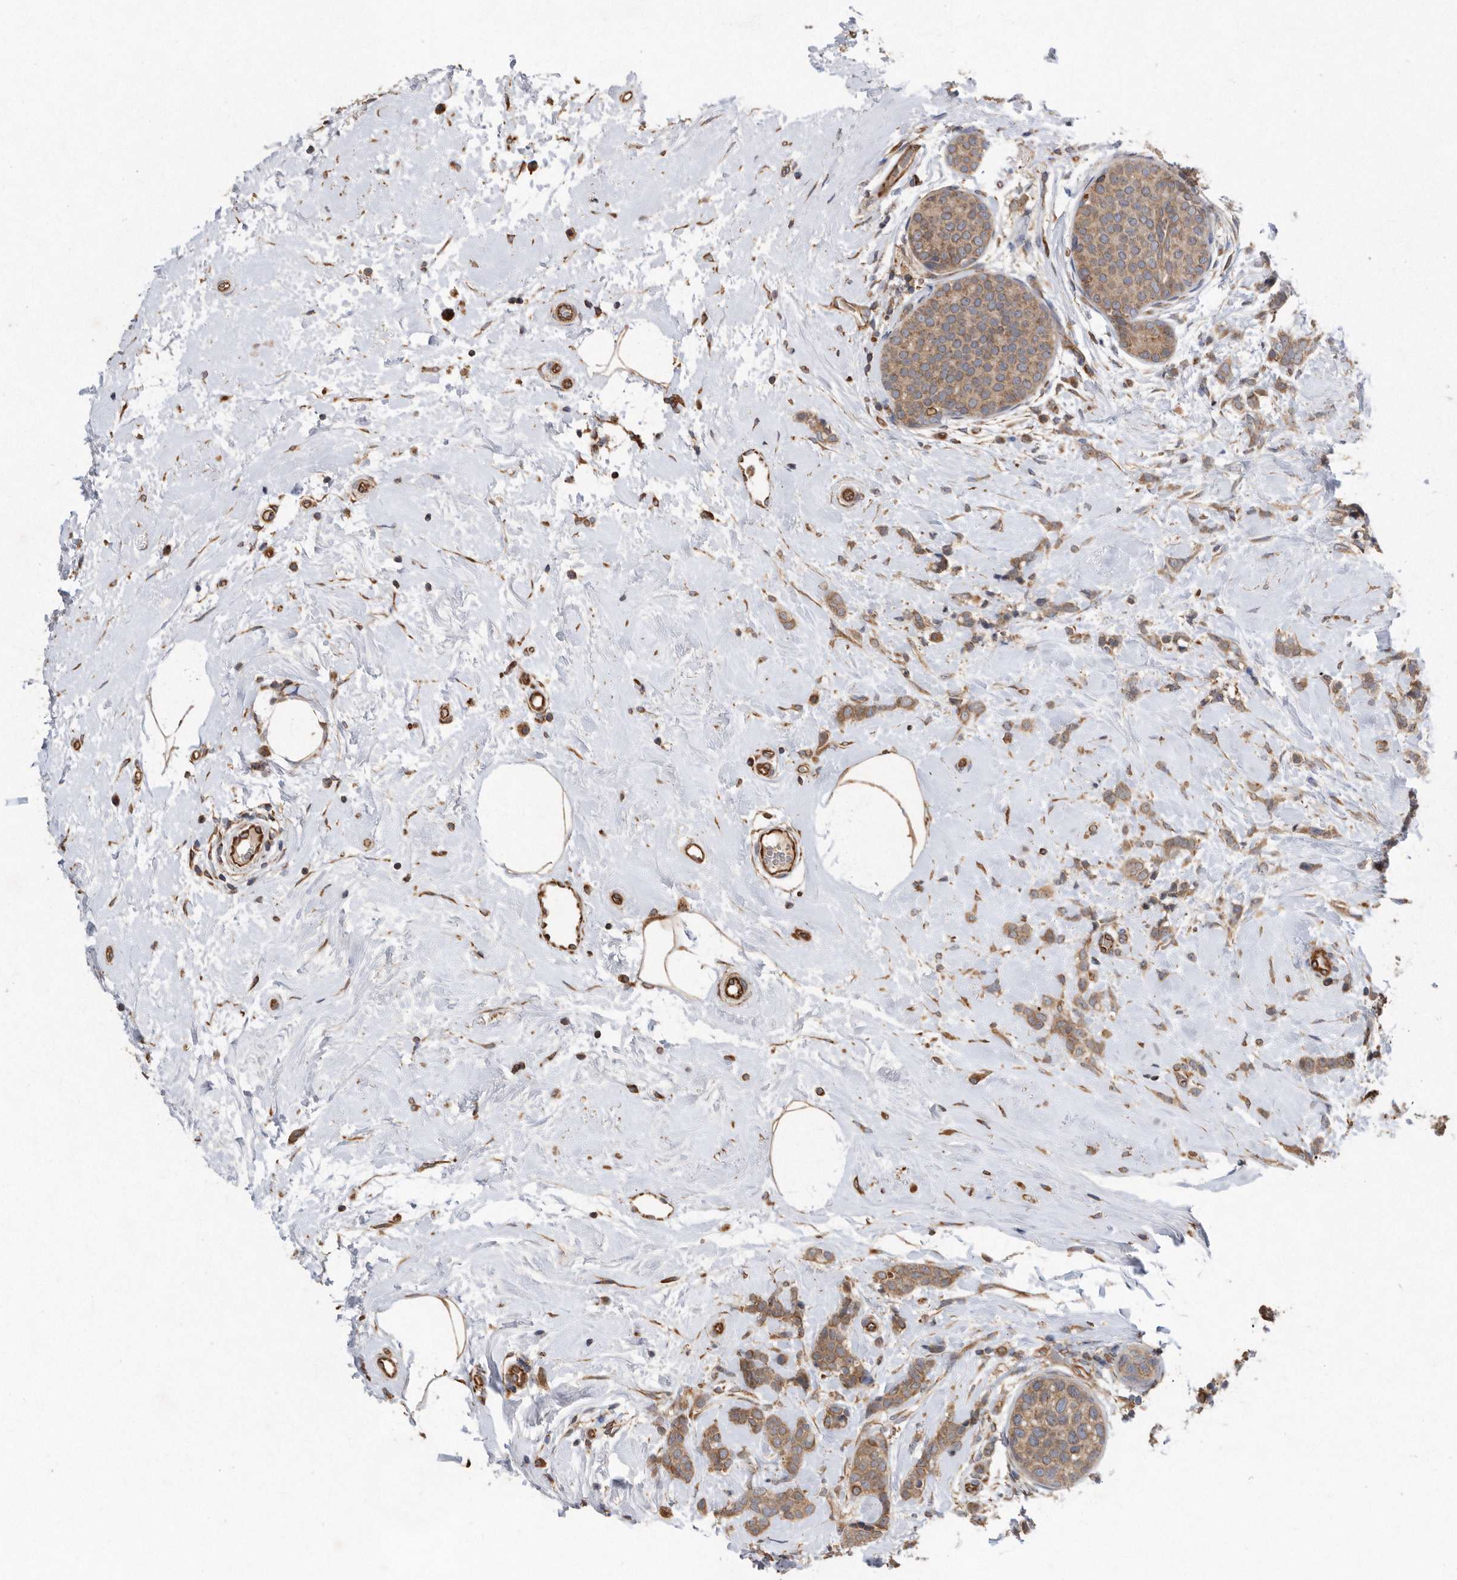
{"staining": {"intensity": "moderate", "quantity": ">75%", "location": "cytoplasmic/membranous"}, "tissue": "breast cancer", "cell_type": "Tumor cells", "image_type": "cancer", "snomed": [{"axis": "morphology", "description": "Lobular carcinoma, in situ"}, {"axis": "morphology", "description": "Lobular carcinoma"}, {"axis": "topography", "description": "Breast"}], "caption": "Immunohistochemical staining of human breast lobular carcinoma exhibits medium levels of moderate cytoplasmic/membranous staining in about >75% of tumor cells. (Stains: DAB in brown, nuclei in blue, Microscopy: brightfield microscopy at high magnification).", "gene": "PON2", "patient": {"sex": "female", "age": 41}}